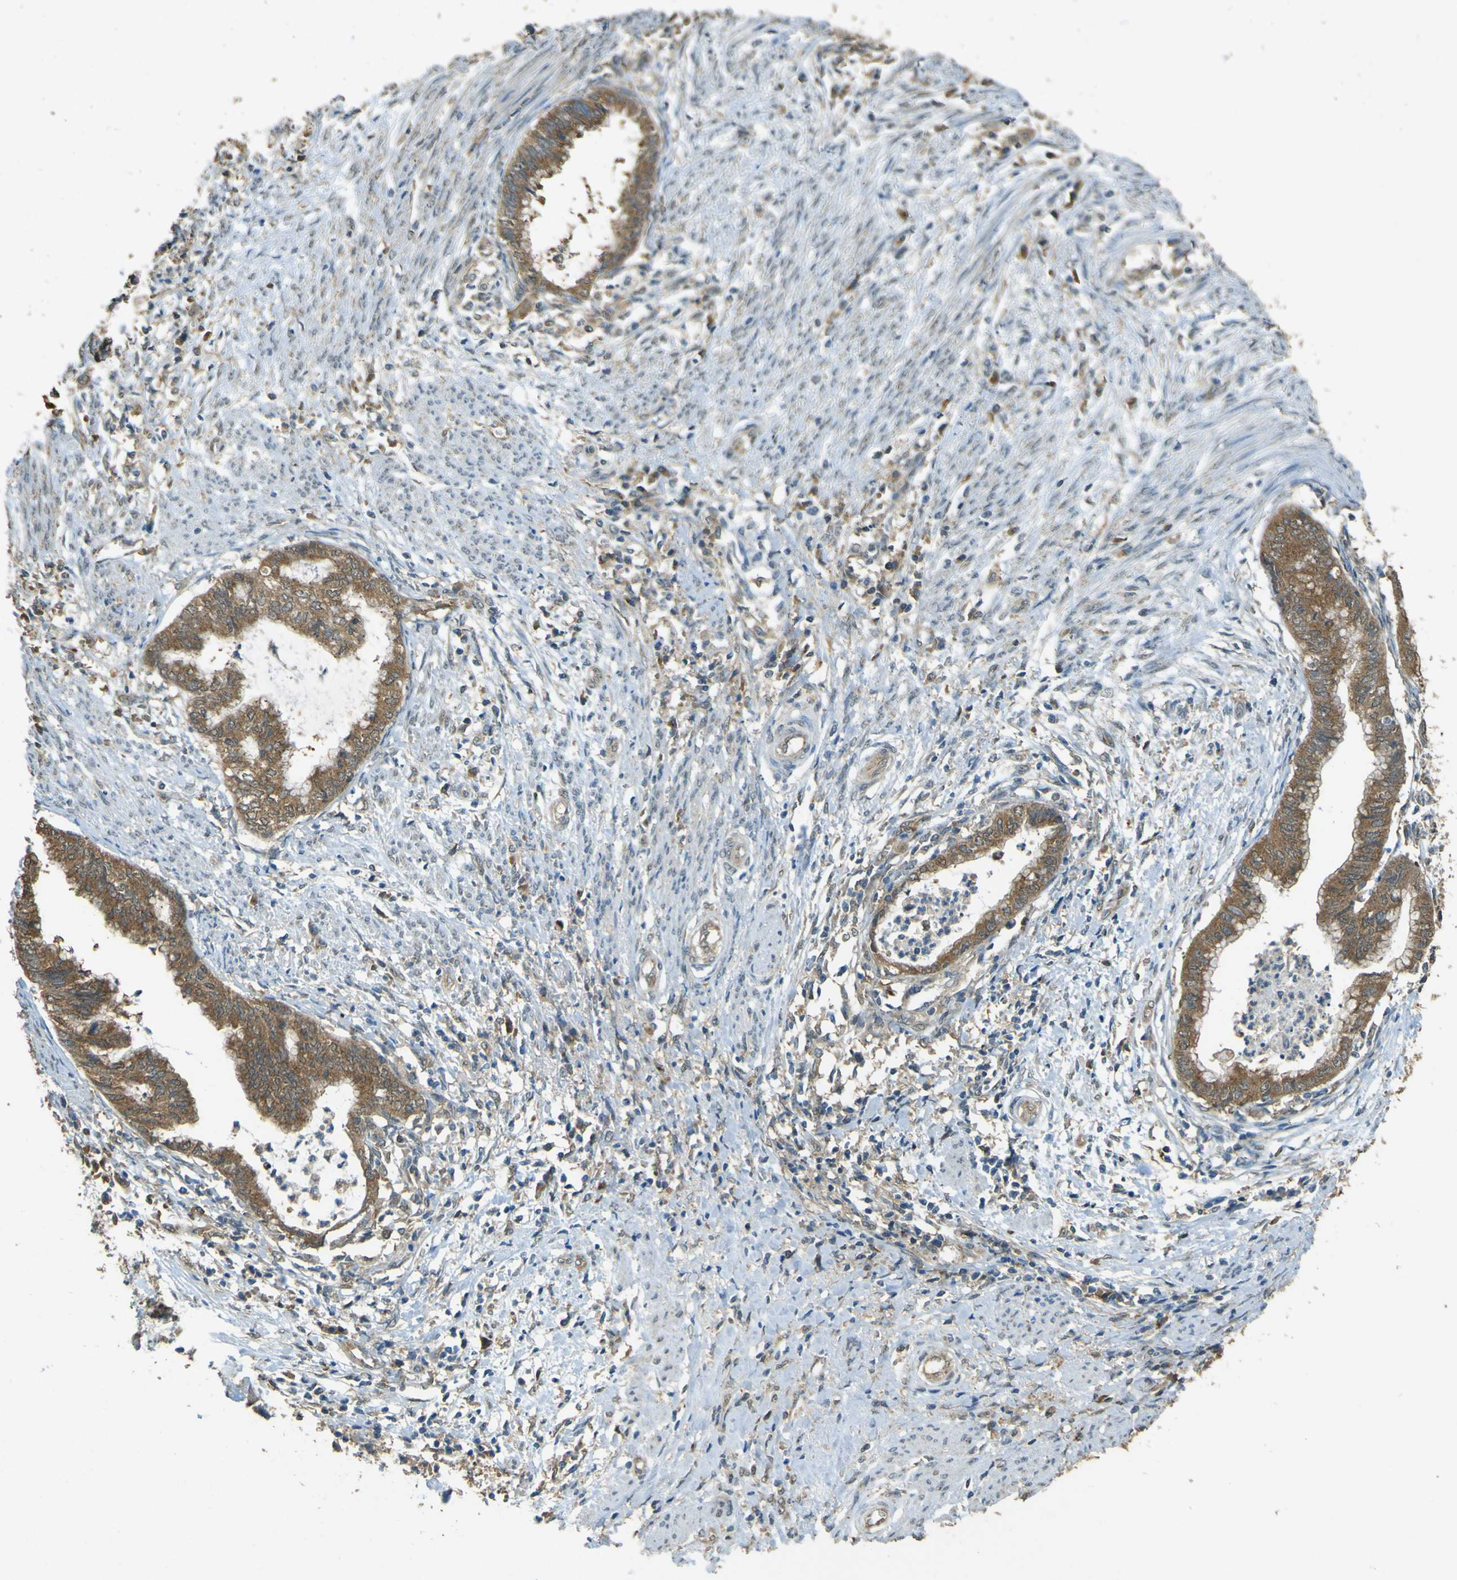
{"staining": {"intensity": "moderate", "quantity": ">75%", "location": "cytoplasmic/membranous"}, "tissue": "endometrial cancer", "cell_type": "Tumor cells", "image_type": "cancer", "snomed": [{"axis": "morphology", "description": "Necrosis, NOS"}, {"axis": "morphology", "description": "Adenocarcinoma, NOS"}, {"axis": "topography", "description": "Endometrium"}], "caption": "Endometrial cancer (adenocarcinoma) was stained to show a protein in brown. There is medium levels of moderate cytoplasmic/membranous positivity in approximately >75% of tumor cells.", "gene": "GOLGA1", "patient": {"sex": "female", "age": 79}}